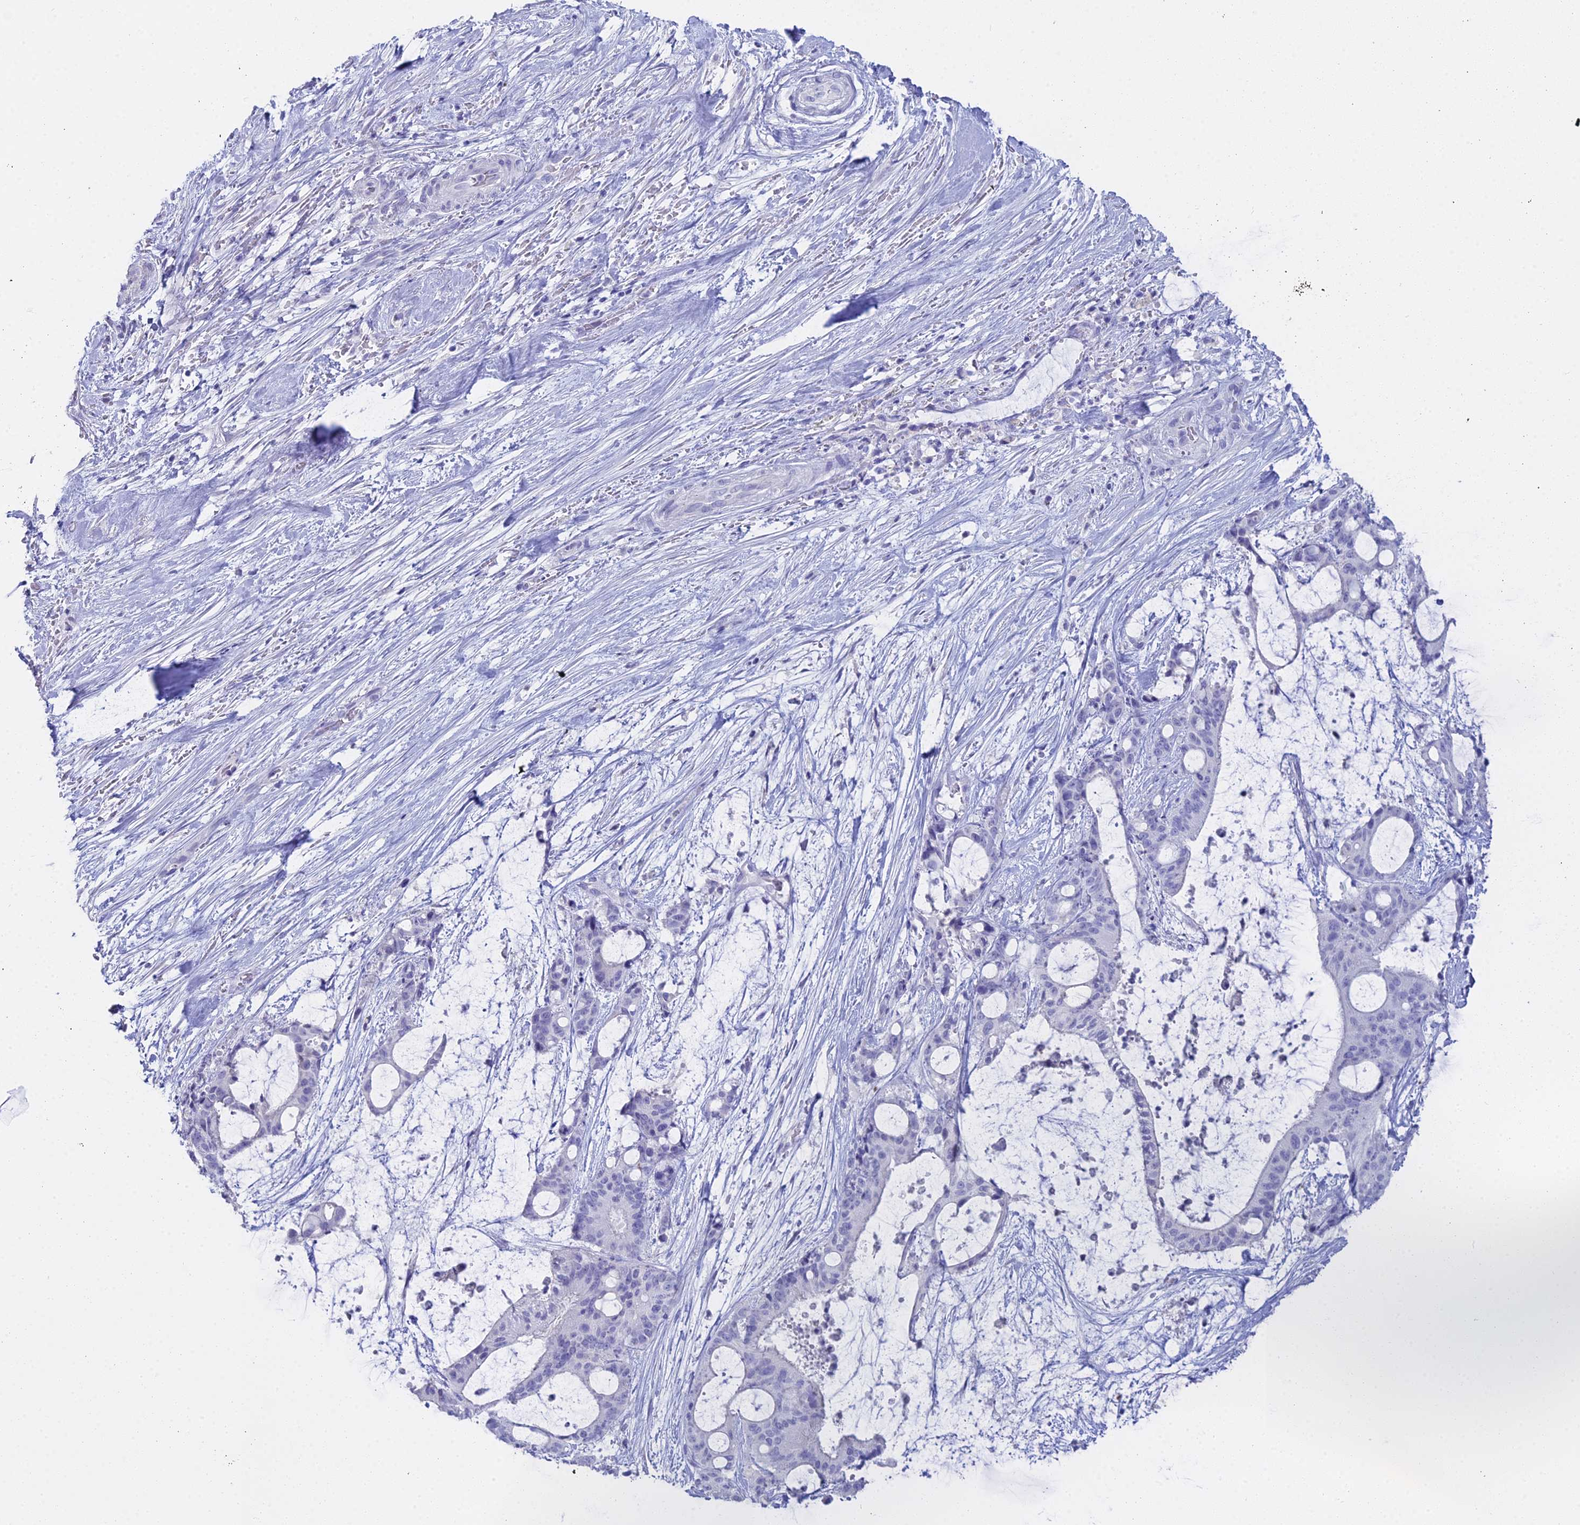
{"staining": {"intensity": "negative", "quantity": "none", "location": "none"}, "tissue": "liver cancer", "cell_type": "Tumor cells", "image_type": "cancer", "snomed": [{"axis": "morphology", "description": "Normal tissue, NOS"}, {"axis": "morphology", "description": "Cholangiocarcinoma"}, {"axis": "topography", "description": "Liver"}, {"axis": "topography", "description": "Peripheral nerve tissue"}], "caption": "IHC of human liver cholangiocarcinoma exhibits no positivity in tumor cells.", "gene": "S100A7", "patient": {"sex": "female", "age": 73}}